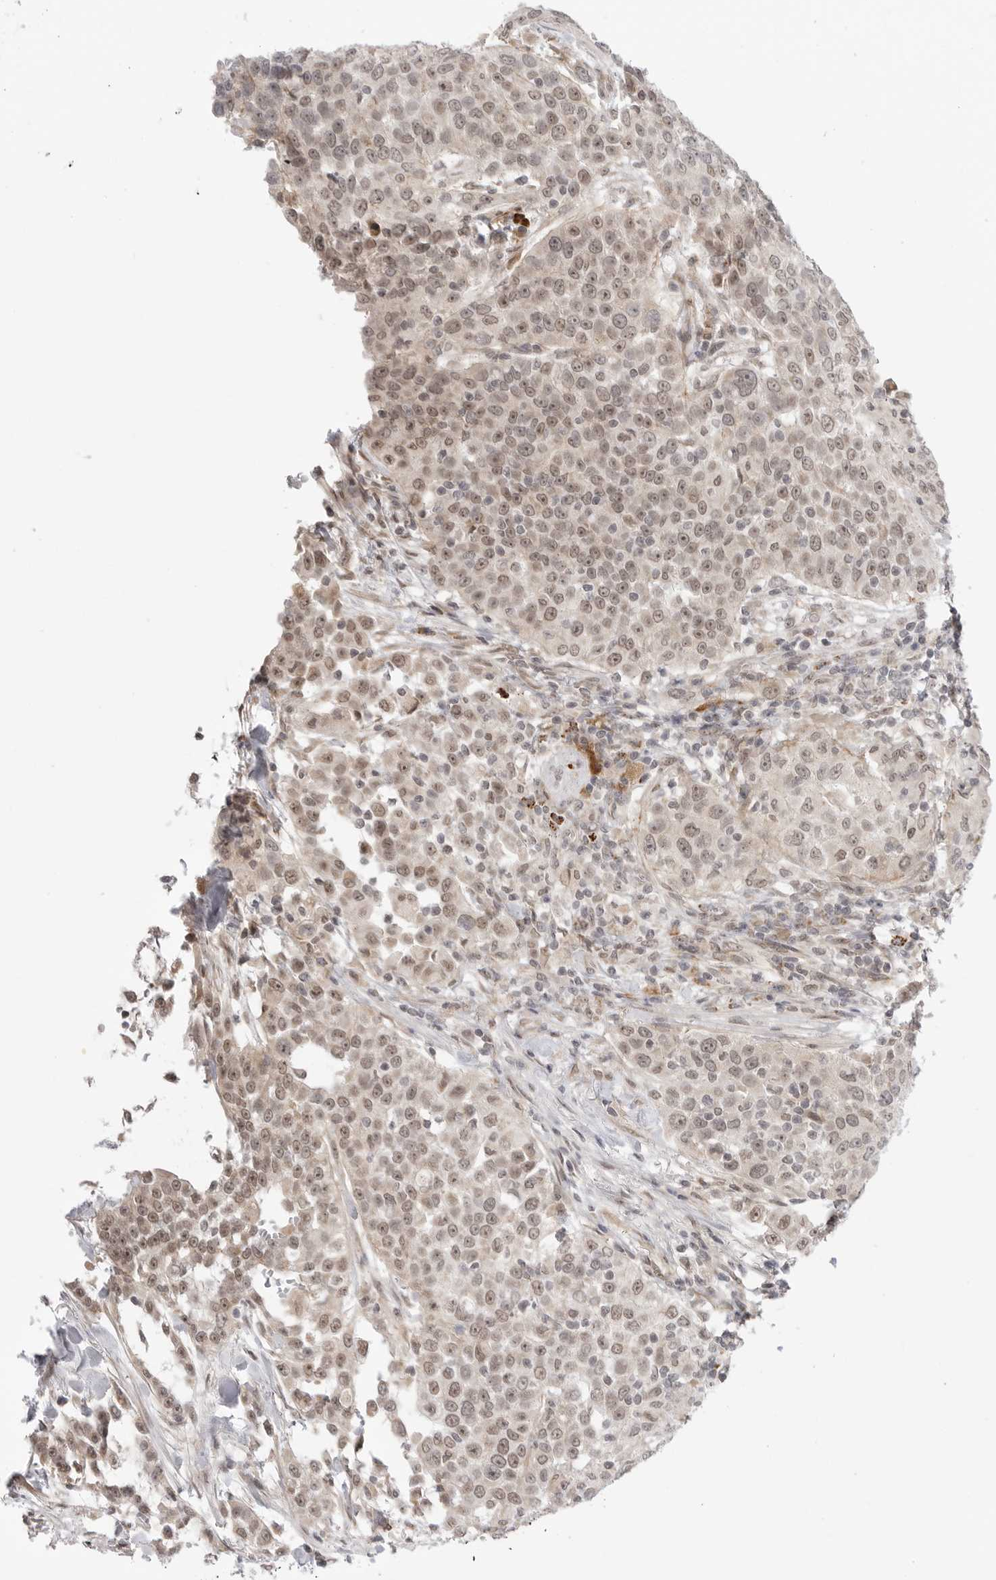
{"staining": {"intensity": "moderate", "quantity": "25%-75%", "location": "nuclear"}, "tissue": "urothelial cancer", "cell_type": "Tumor cells", "image_type": "cancer", "snomed": [{"axis": "morphology", "description": "Urothelial carcinoma, High grade"}, {"axis": "topography", "description": "Urinary bladder"}], "caption": "Immunohistochemical staining of urothelial cancer exhibits medium levels of moderate nuclear protein staining in approximately 25%-75% of tumor cells.", "gene": "KALRN", "patient": {"sex": "female", "age": 80}}